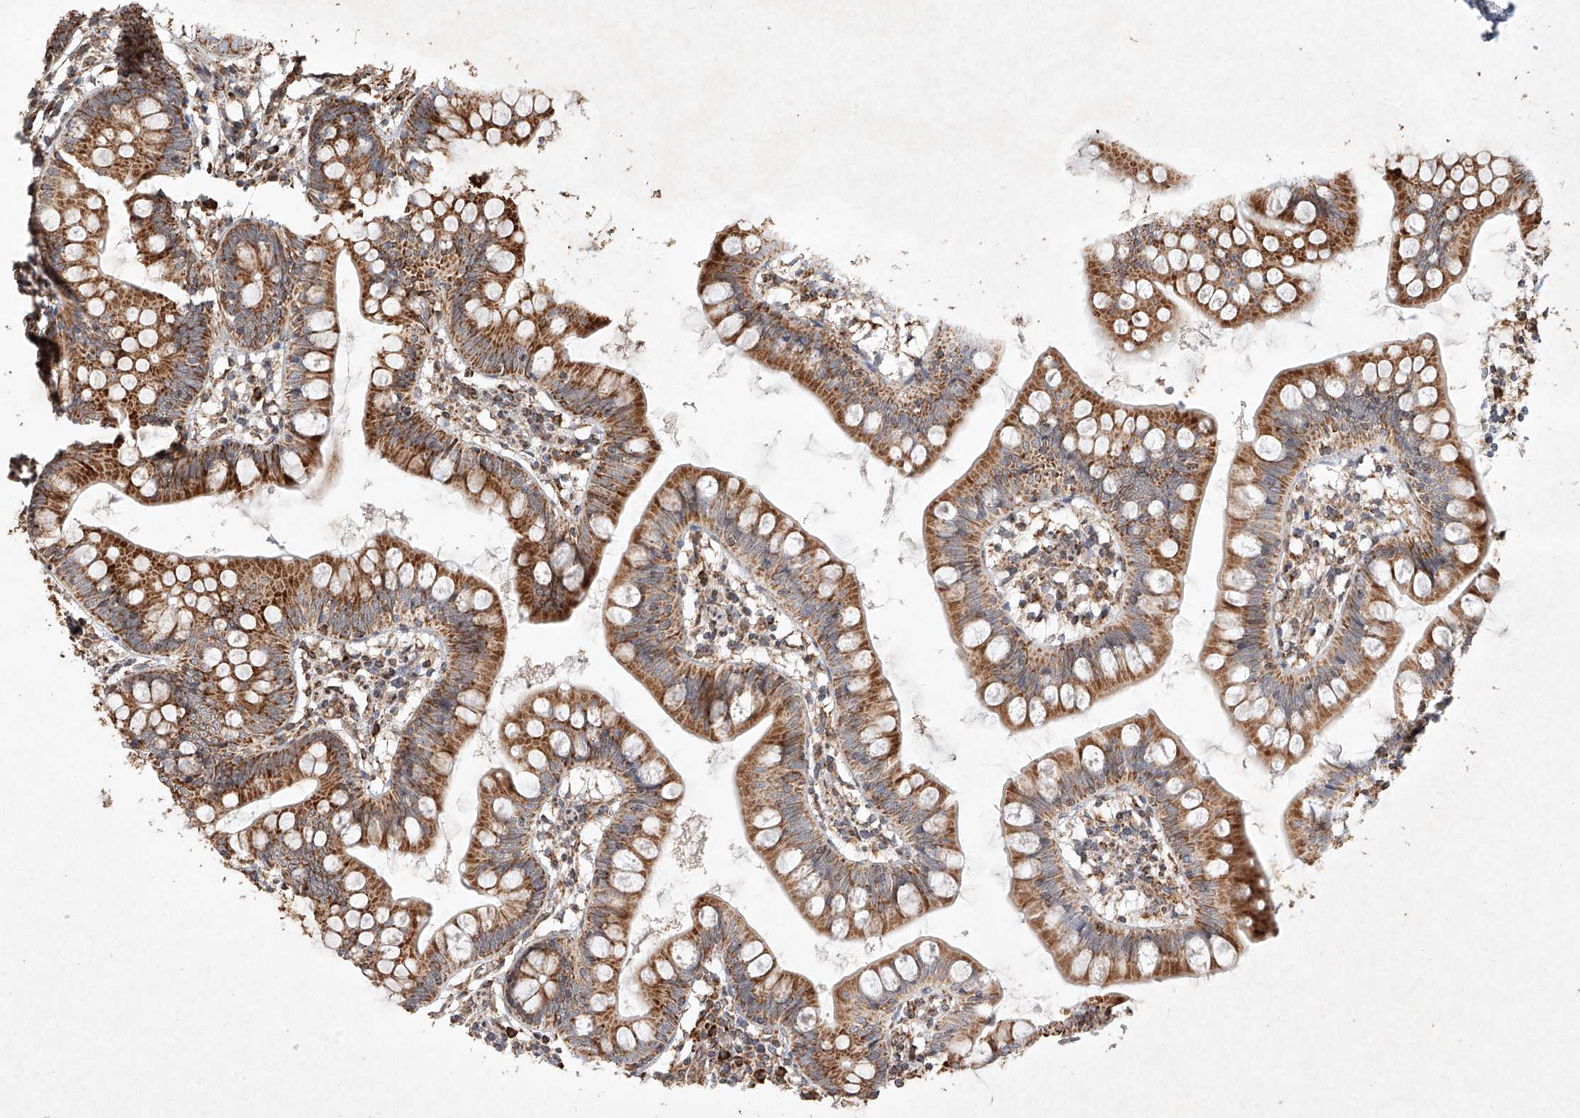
{"staining": {"intensity": "strong", "quantity": ">75%", "location": "cytoplasmic/membranous"}, "tissue": "small intestine", "cell_type": "Glandular cells", "image_type": "normal", "snomed": [{"axis": "morphology", "description": "Normal tissue, NOS"}, {"axis": "topography", "description": "Small intestine"}], "caption": "Unremarkable small intestine reveals strong cytoplasmic/membranous expression in about >75% of glandular cells, visualized by immunohistochemistry.", "gene": "SEMA3B", "patient": {"sex": "male", "age": 7}}